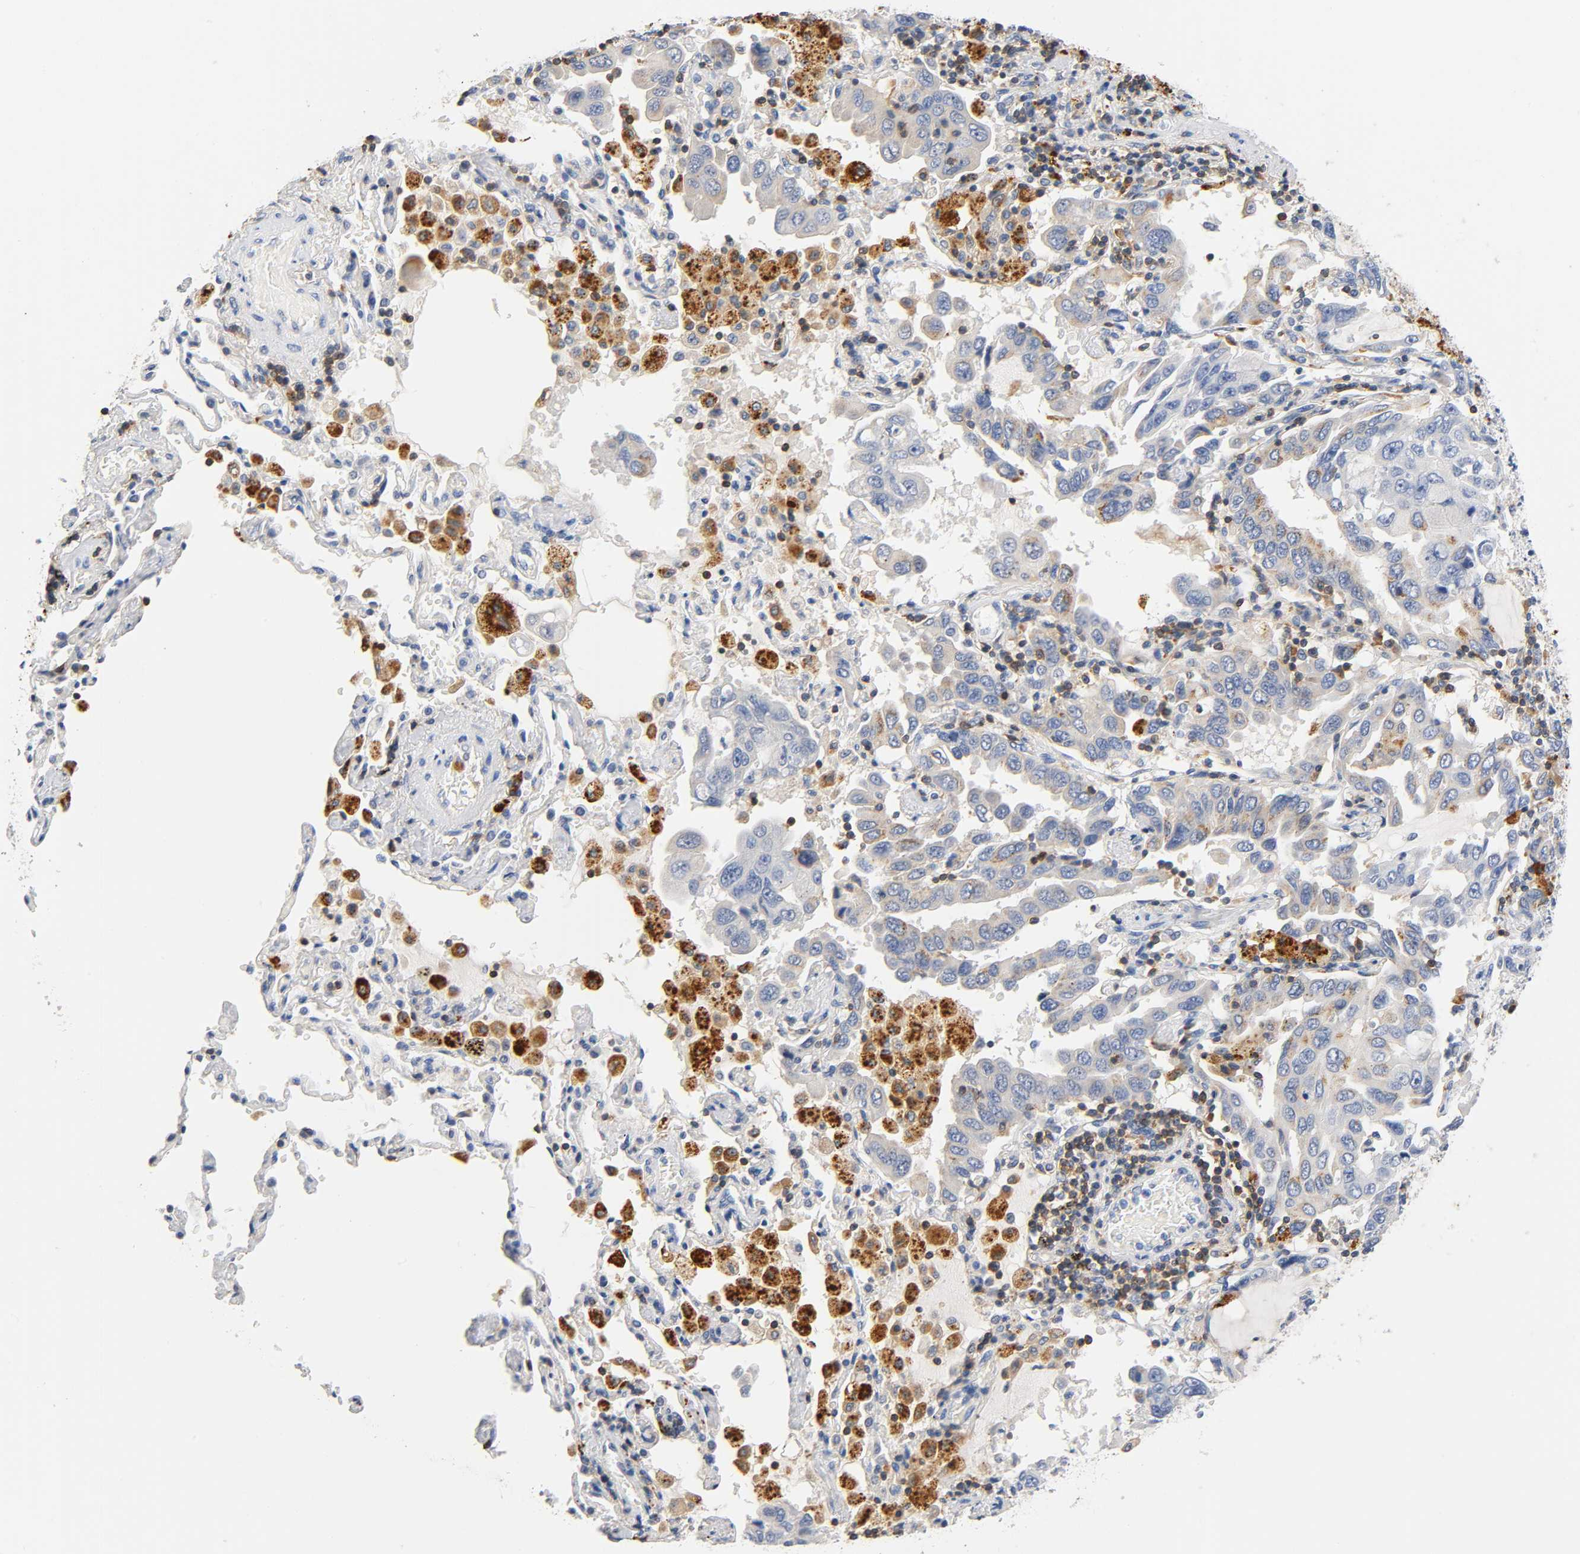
{"staining": {"intensity": "weak", "quantity": "25%-75%", "location": "cytoplasmic/membranous"}, "tissue": "lung cancer", "cell_type": "Tumor cells", "image_type": "cancer", "snomed": [{"axis": "morphology", "description": "Adenocarcinoma, NOS"}, {"axis": "topography", "description": "Lung"}], "caption": "Protein staining of adenocarcinoma (lung) tissue displays weak cytoplasmic/membranous positivity in approximately 25%-75% of tumor cells.", "gene": "UCKL1", "patient": {"sex": "male", "age": 64}}